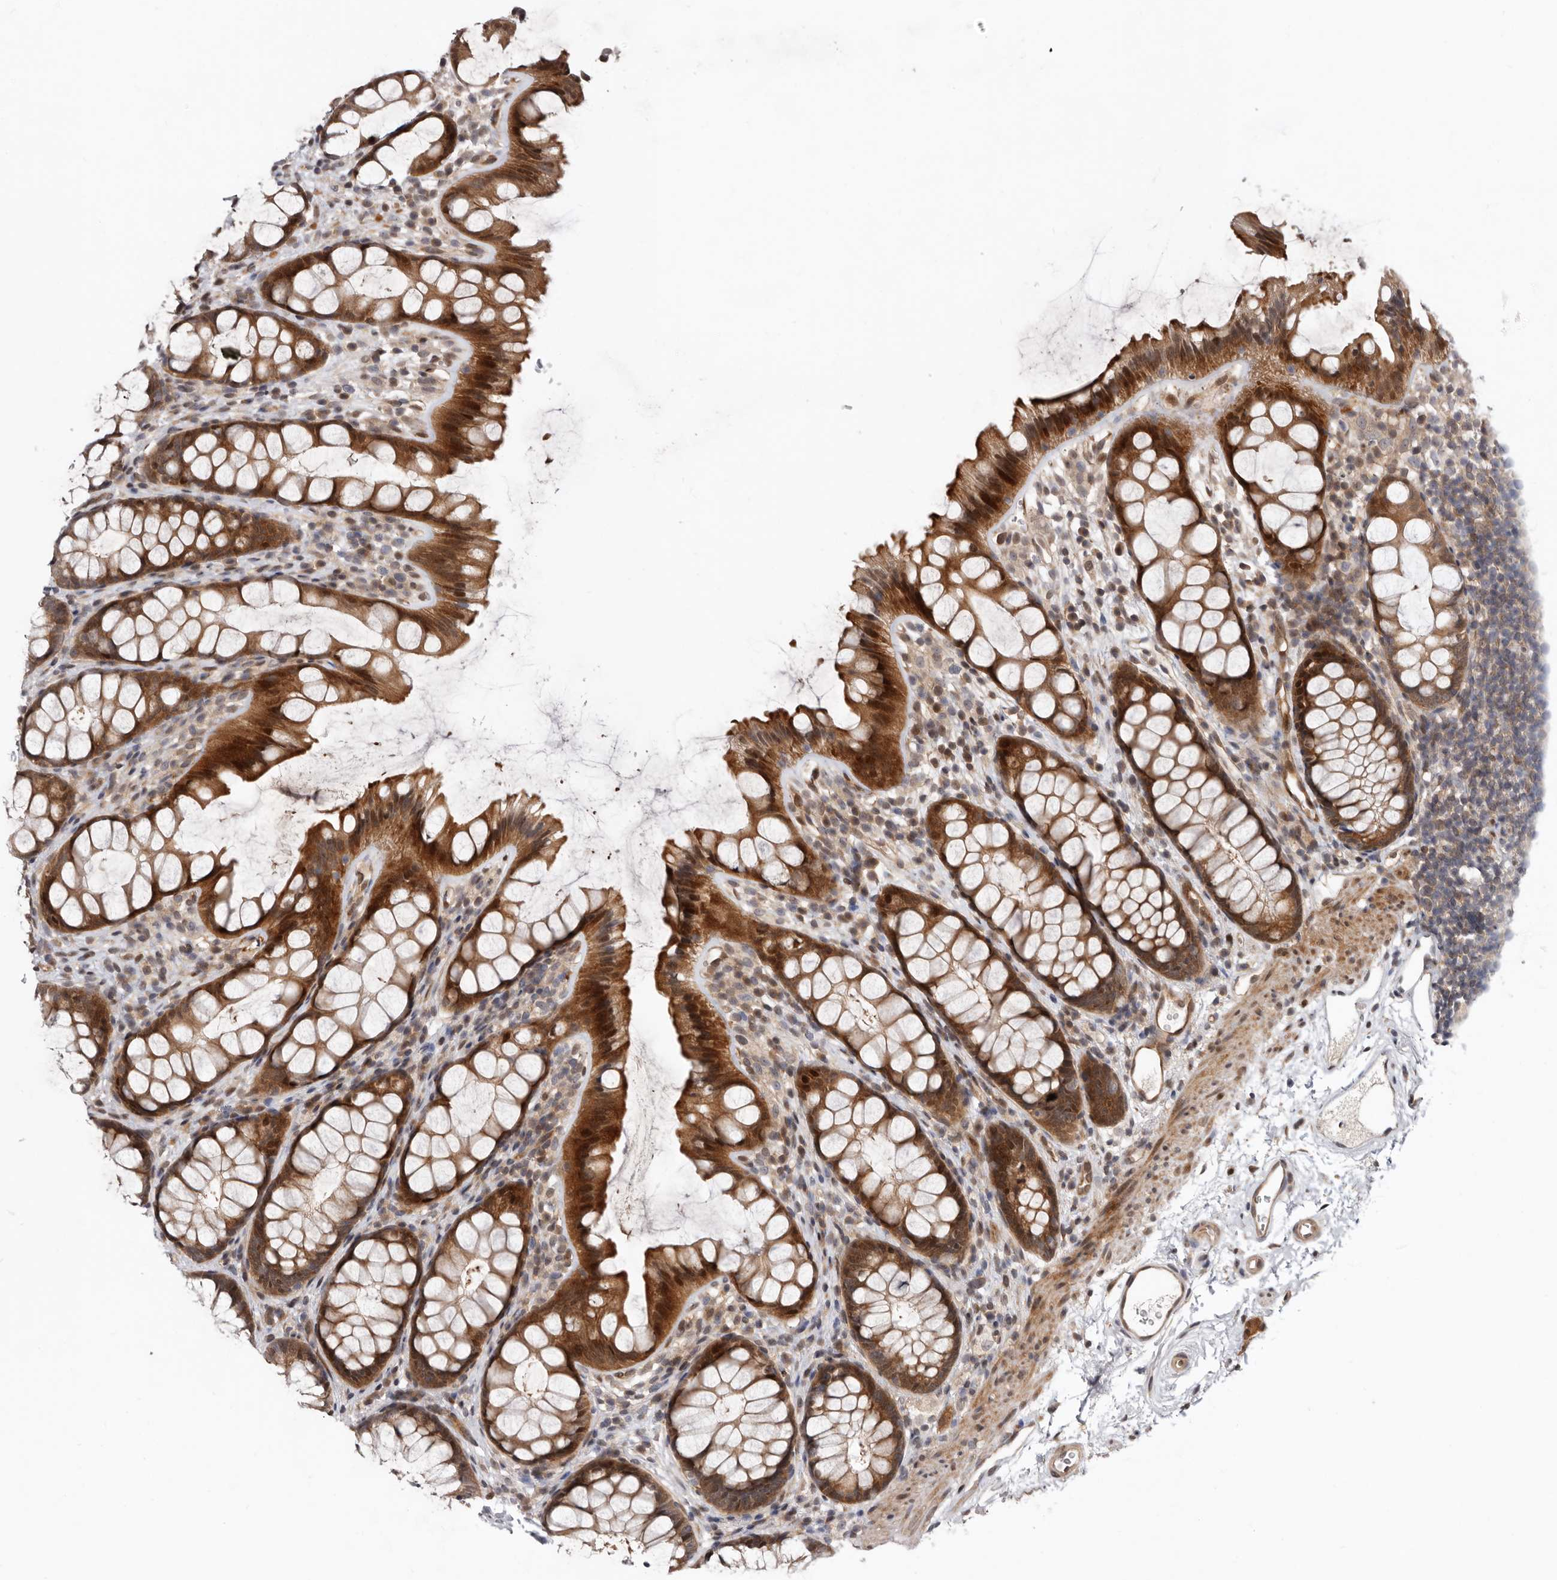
{"staining": {"intensity": "strong", "quantity": ">75%", "location": "cytoplasmic/membranous,nuclear"}, "tissue": "rectum", "cell_type": "Glandular cells", "image_type": "normal", "snomed": [{"axis": "morphology", "description": "Normal tissue, NOS"}, {"axis": "topography", "description": "Rectum"}], "caption": "Glandular cells reveal high levels of strong cytoplasmic/membranous,nuclear expression in about >75% of cells in unremarkable human rectum.", "gene": "SBDS", "patient": {"sex": "female", "age": 65}}